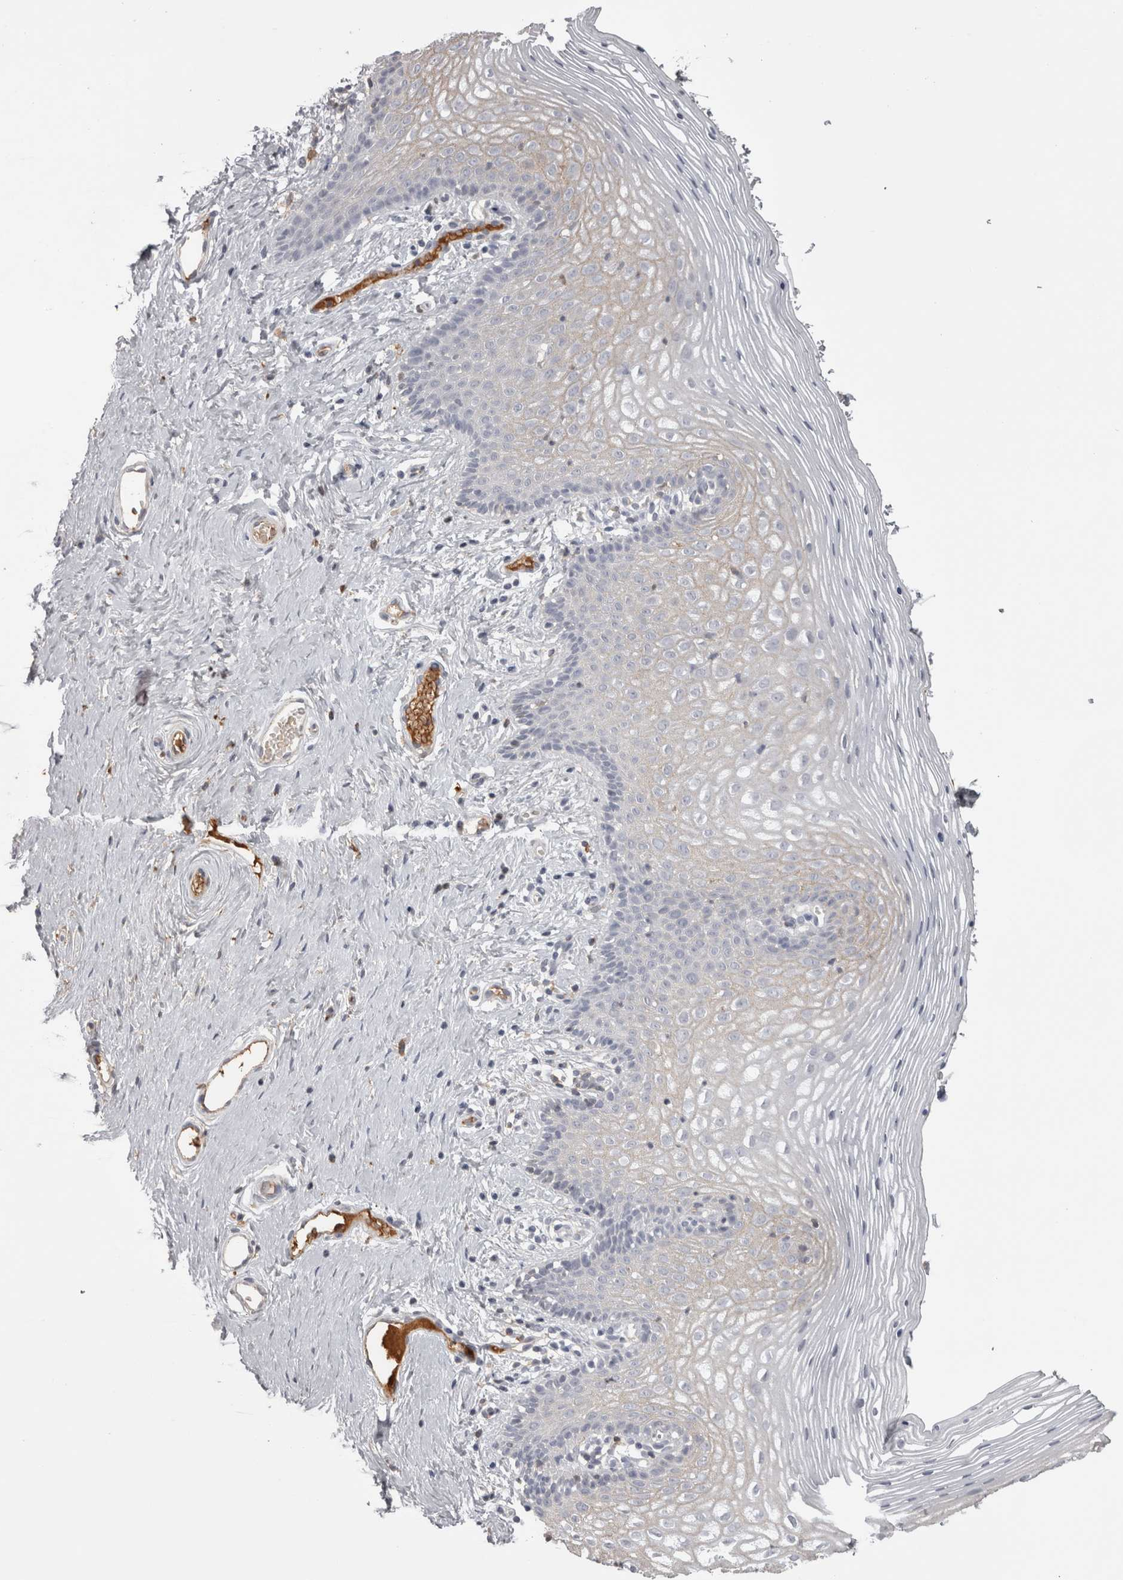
{"staining": {"intensity": "moderate", "quantity": "25%-75%", "location": "cytoplasmic/membranous"}, "tissue": "vagina", "cell_type": "Squamous epithelial cells", "image_type": "normal", "snomed": [{"axis": "morphology", "description": "Normal tissue, NOS"}, {"axis": "topography", "description": "Vagina"}], "caption": "Immunohistochemistry image of normal human vagina stained for a protein (brown), which displays medium levels of moderate cytoplasmic/membranous staining in approximately 25%-75% of squamous epithelial cells.", "gene": "SAA4", "patient": {"sex": "female", "age": 32}}